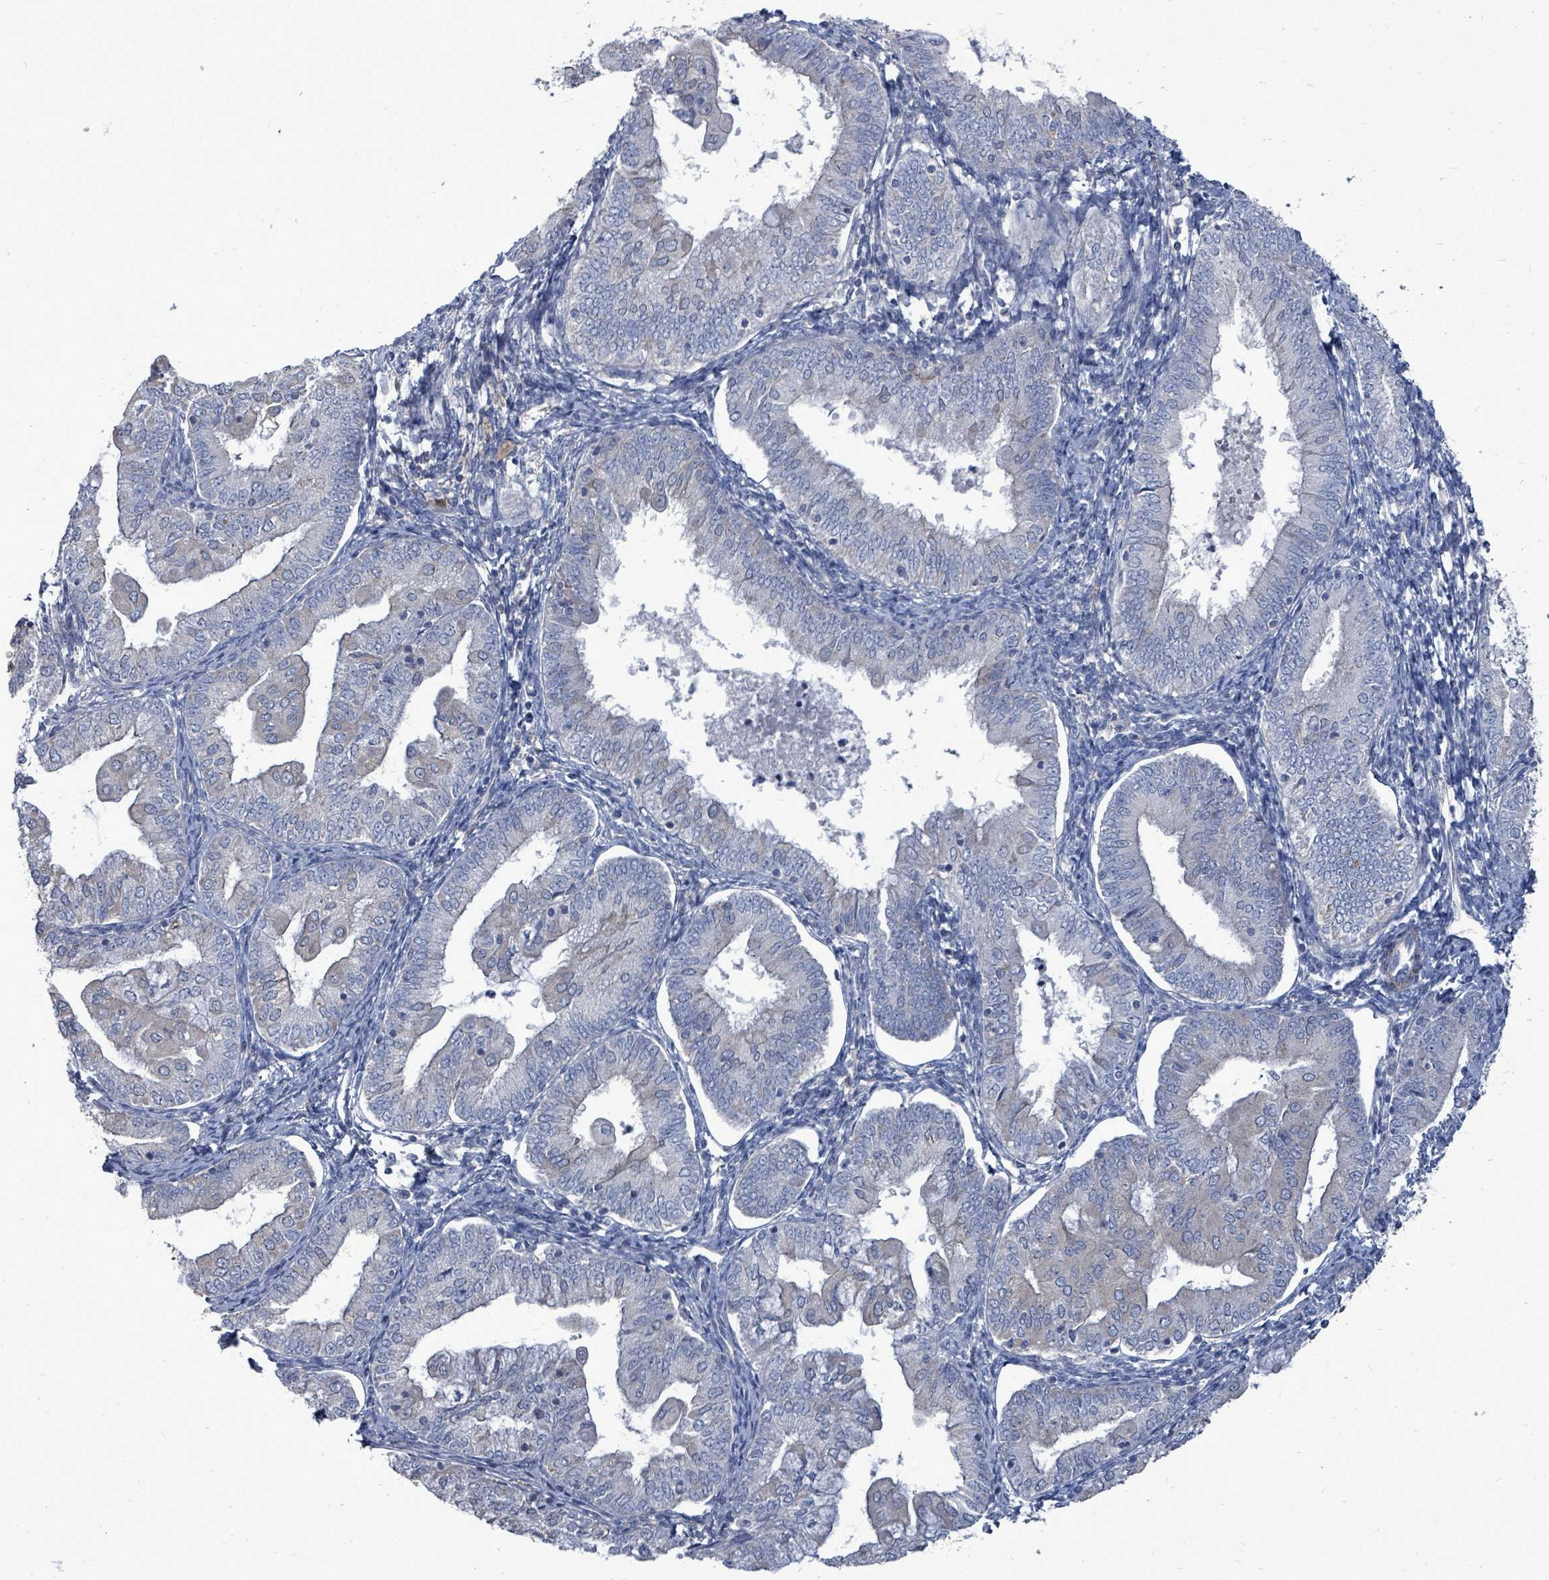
{"staining": {"intensity": "negative", "quantity": "none", "location": "none"}, "tissue": "endometrial cancer", "cell_type": "Tumor cells", "image_type": "cancer", "snomed": [{"axis": "morphology", "description": "Adenocarcinoma, NOS"}, {"axis": "topography", "description": "Endometrium"}], "caption": "There is no significant positivity in tumor cells of endometrial adenocarcinoma.", "gene": "ARGFX", "patient": {"sex": "female", "age": 55}}